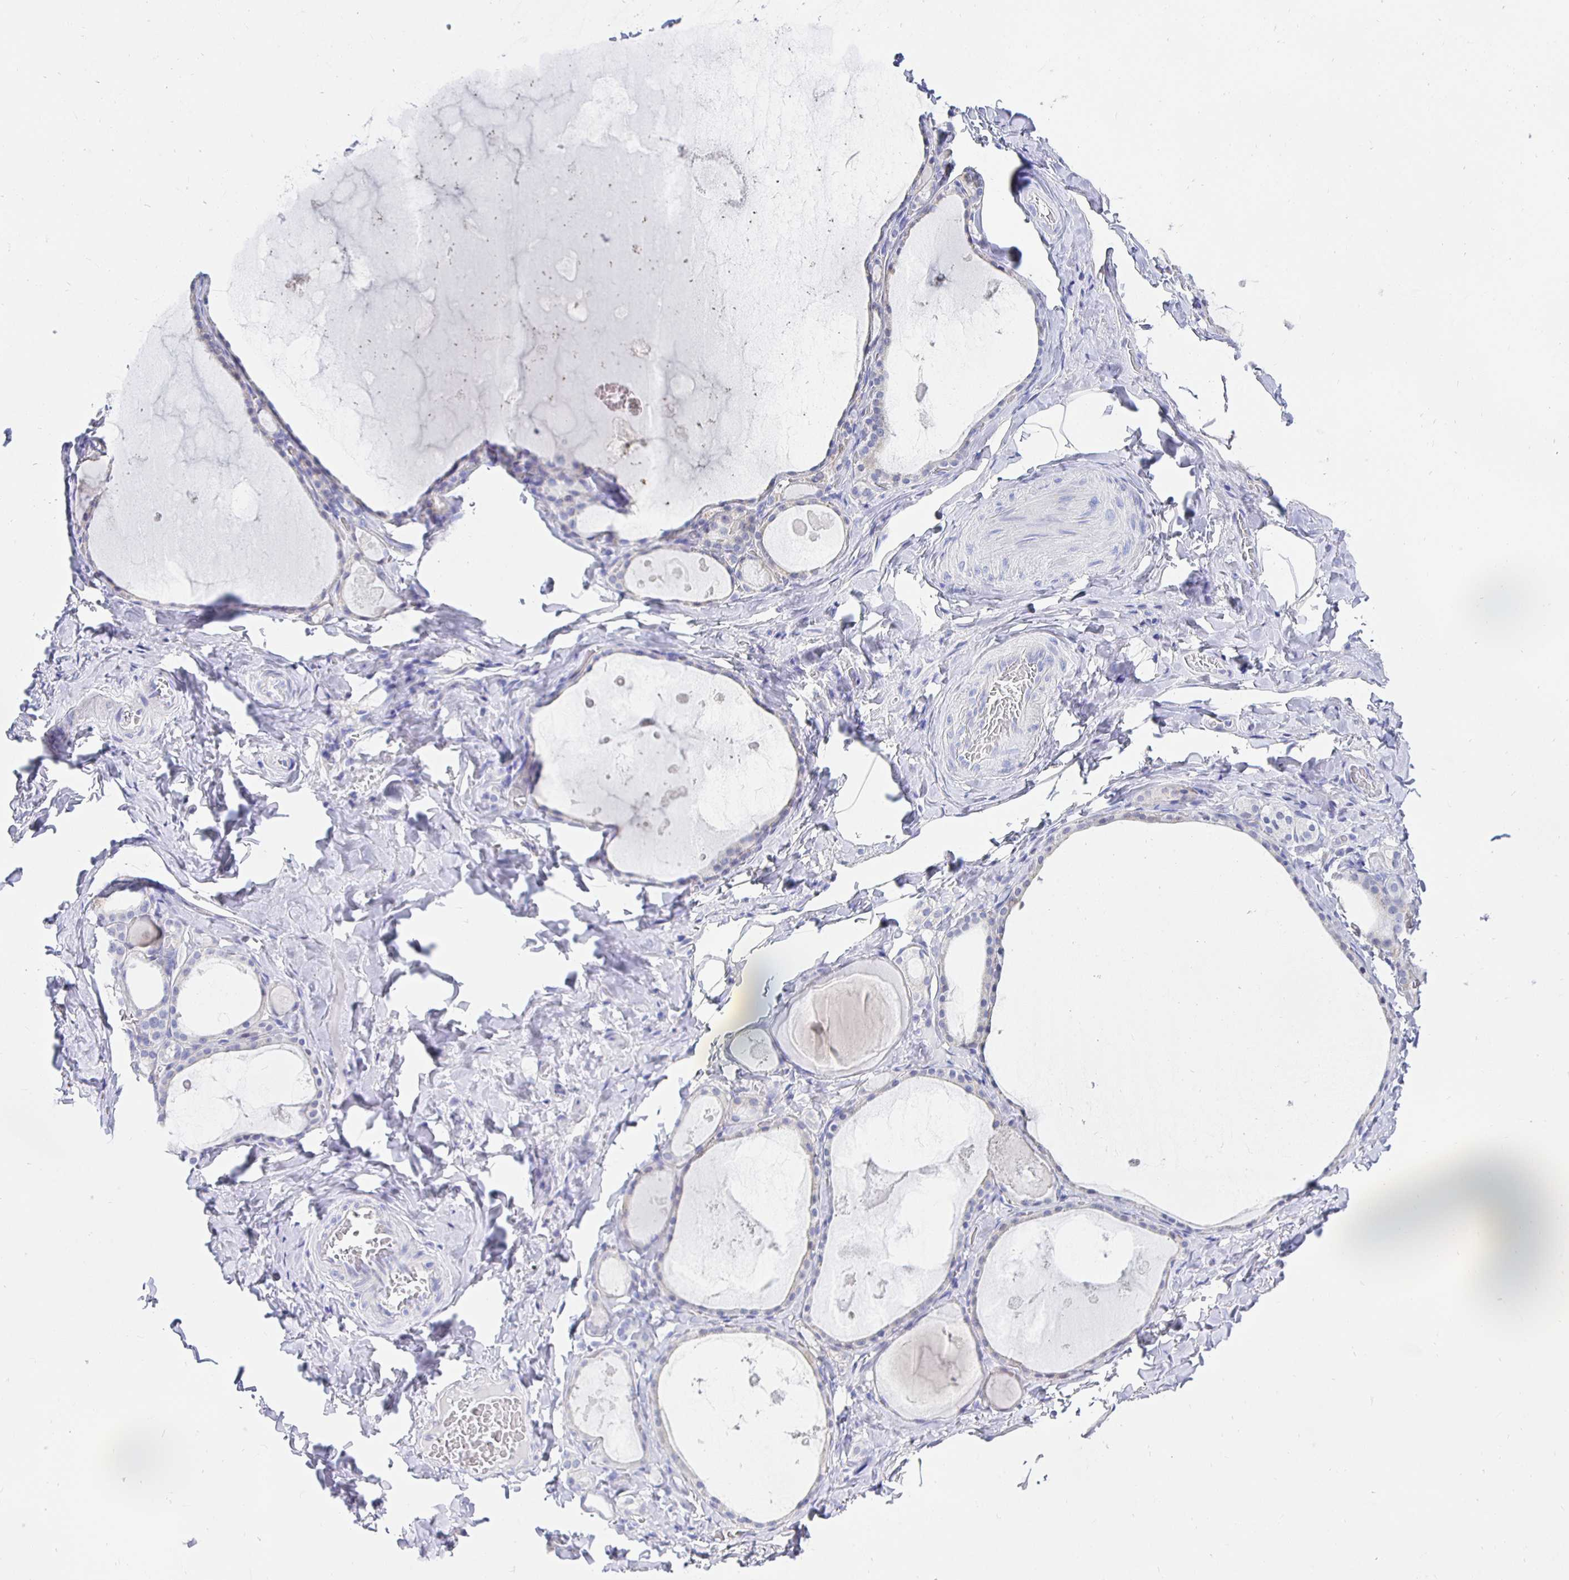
{"staining": {"intensity": "negative", "quantity": "none", "location": "none"}, "tissue": "thyroid gland", "cell_type": "Glandular cells", "image_type": "normal", "snomed": [{"axis": "morphology", "description": "Normal tissue, NOS"}, {"axis": "topography", "description": "Thyroid gland"}], "caption": "DAB (3,3'-diaminobenzidine) immunohistochemical staining of benign thyroid gland displays no significant positivity in glandular cells.", "gene": "UMOD", "patient": {"sex": "male", "age": 56}}